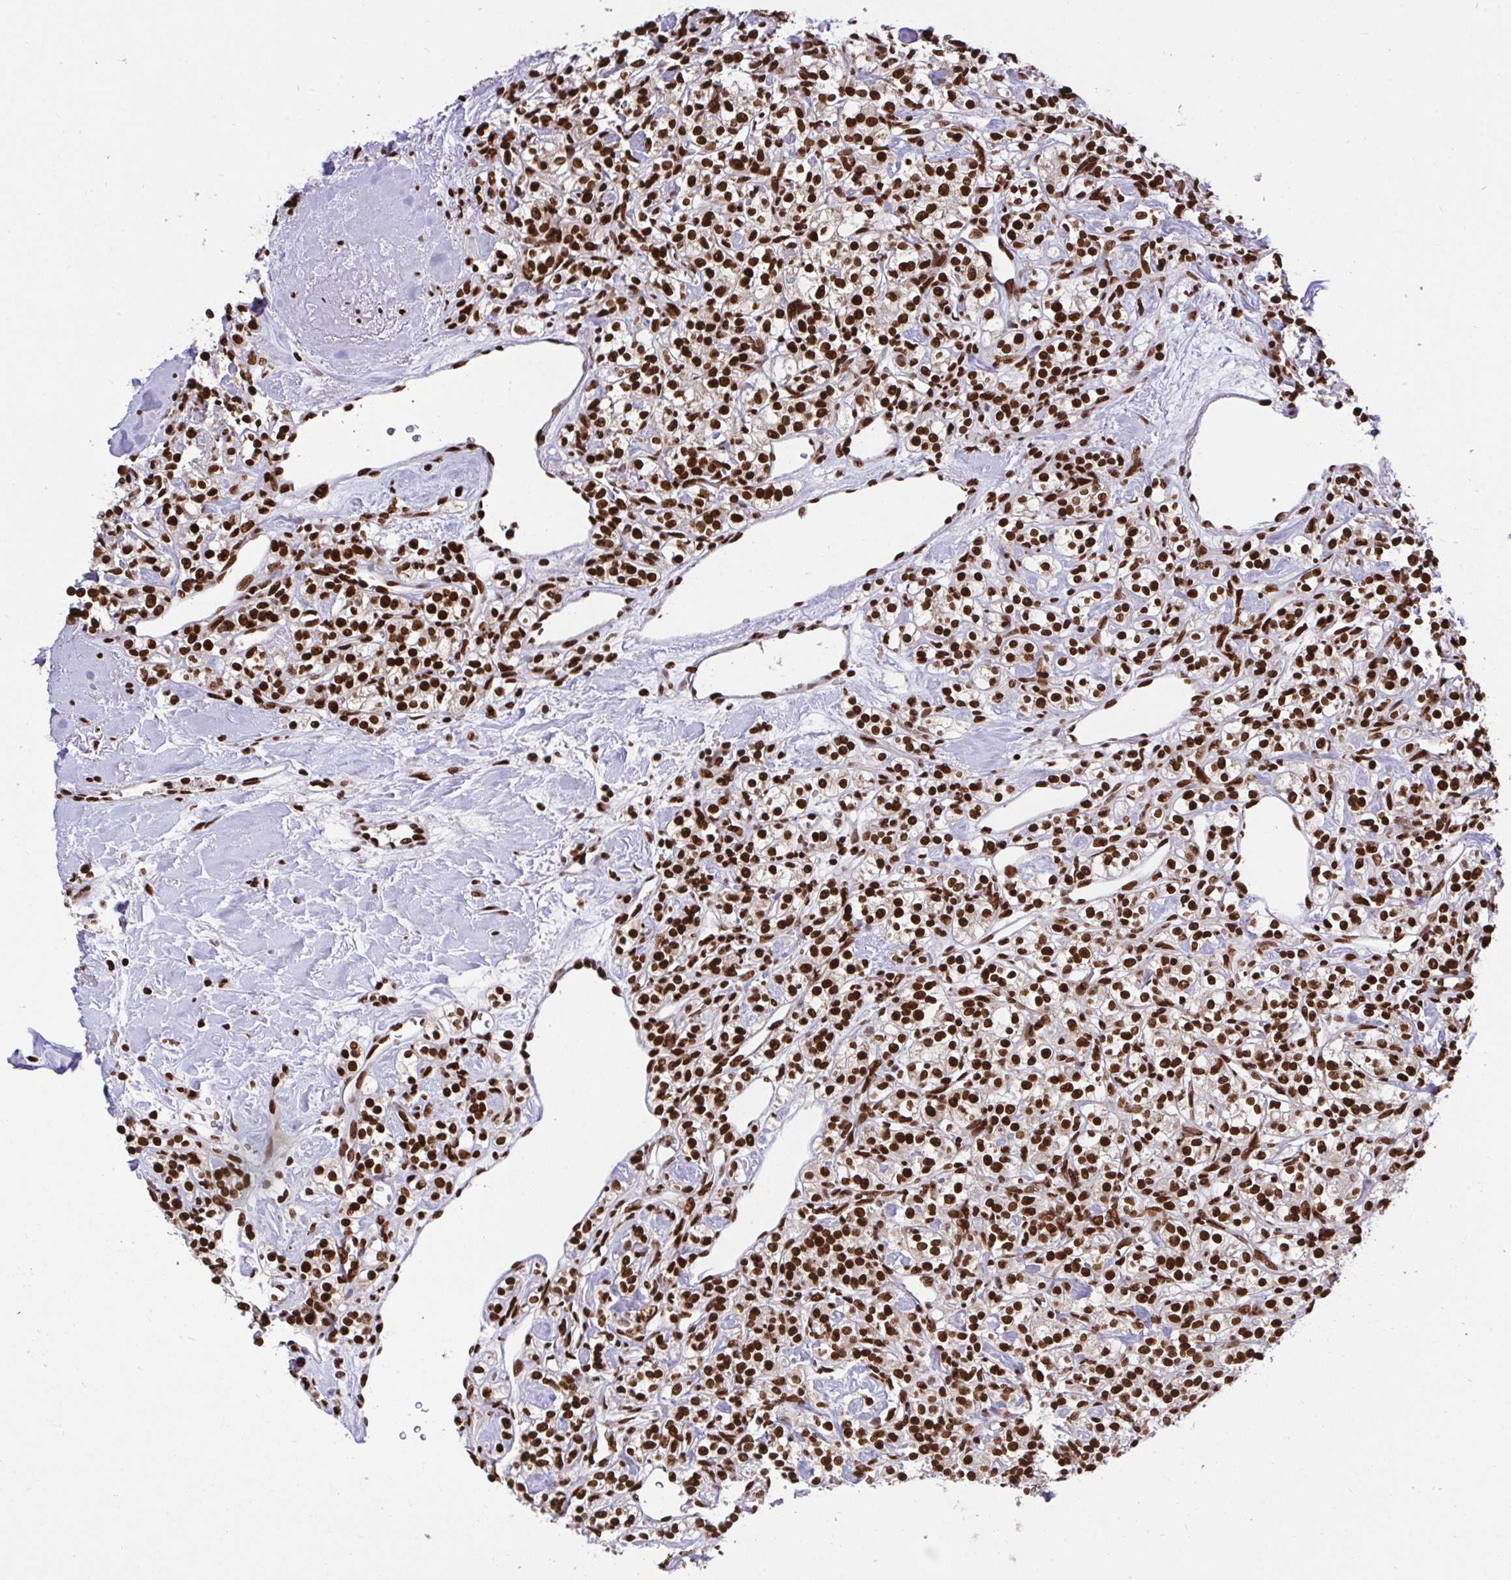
{"staining": {"intensity": "strong", "quantity": ">75%", "location": "nuclear"}, "tissue": "renal cancer", "cell_type": "Tumor cells", "image_type": "cancer", "snomed": [{"axis": "morphology", "description": "Adenocarcinoma, NOS"}, {"axis": "topography", "description": "Kidney"}], "caption": "Brown immunohistochemical staining in human adenocarcinoma (renal) reveals strong nuclear positivity in approximately >75% of tumor cells. The protein of interest is shown in brown color, while the nuclei are stained blue.", "gene": "HNRNPL", "patient": {"sex": "male", "age": 77}}